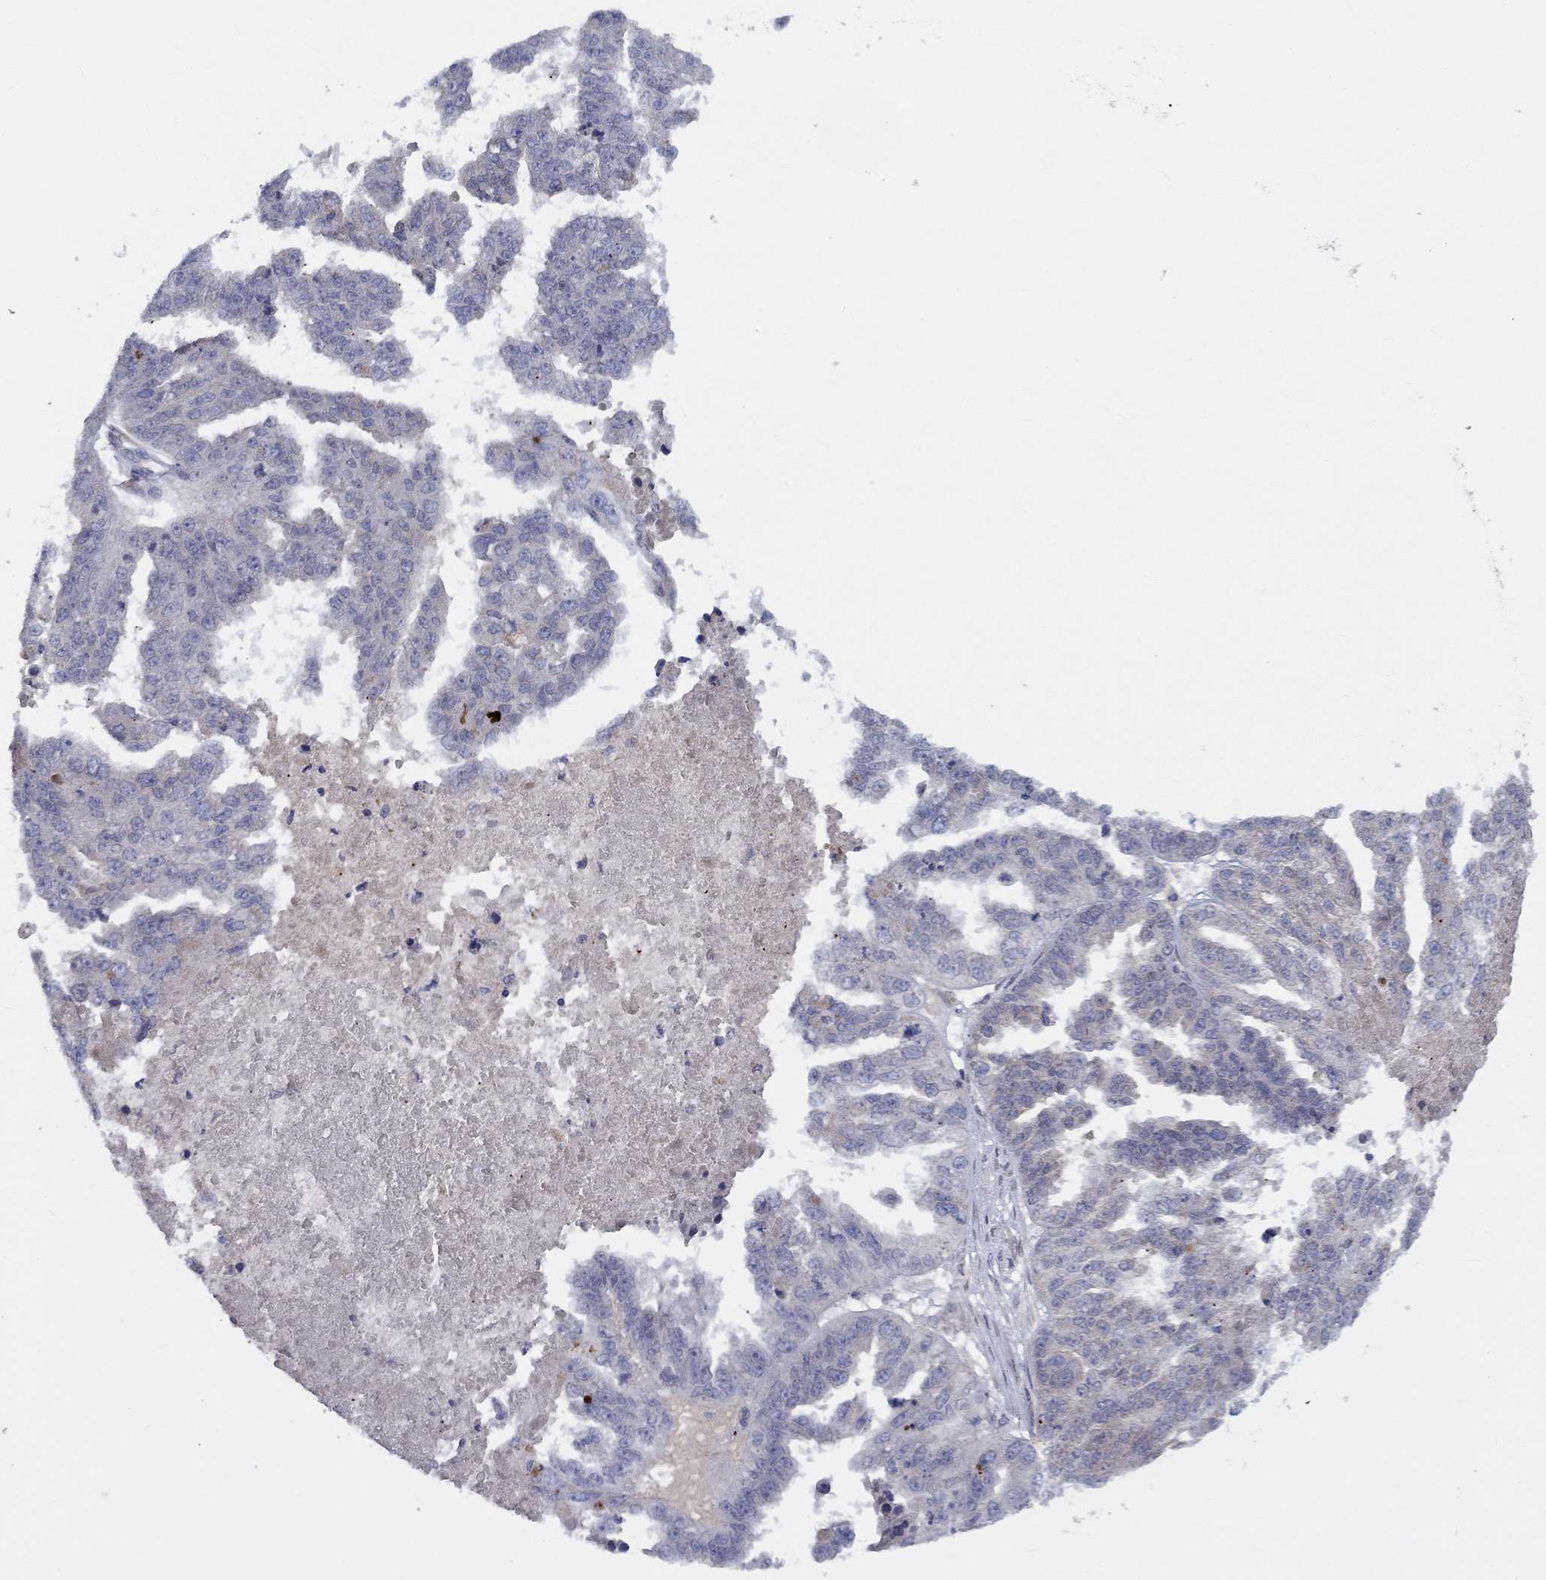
{"staining": {"intensity": "negative", "quantity": "none", "location": "none"}, "tissue": "ovarian cancer", "cell_type": "Tumor cells", "image_type": "cancer", "snomed": [{"axis": "morphology", "description": "Cystadenocarcinoma, serous, NOS"}, {"axis": "topography", "description": "Ovary"}], "caption": "The photomicrograph reveals no staining of tumor cells in ovarian serous cystadenocarcinoma.", "gene": "CETN3", "patient": {"sex": "female", "age": 58}}